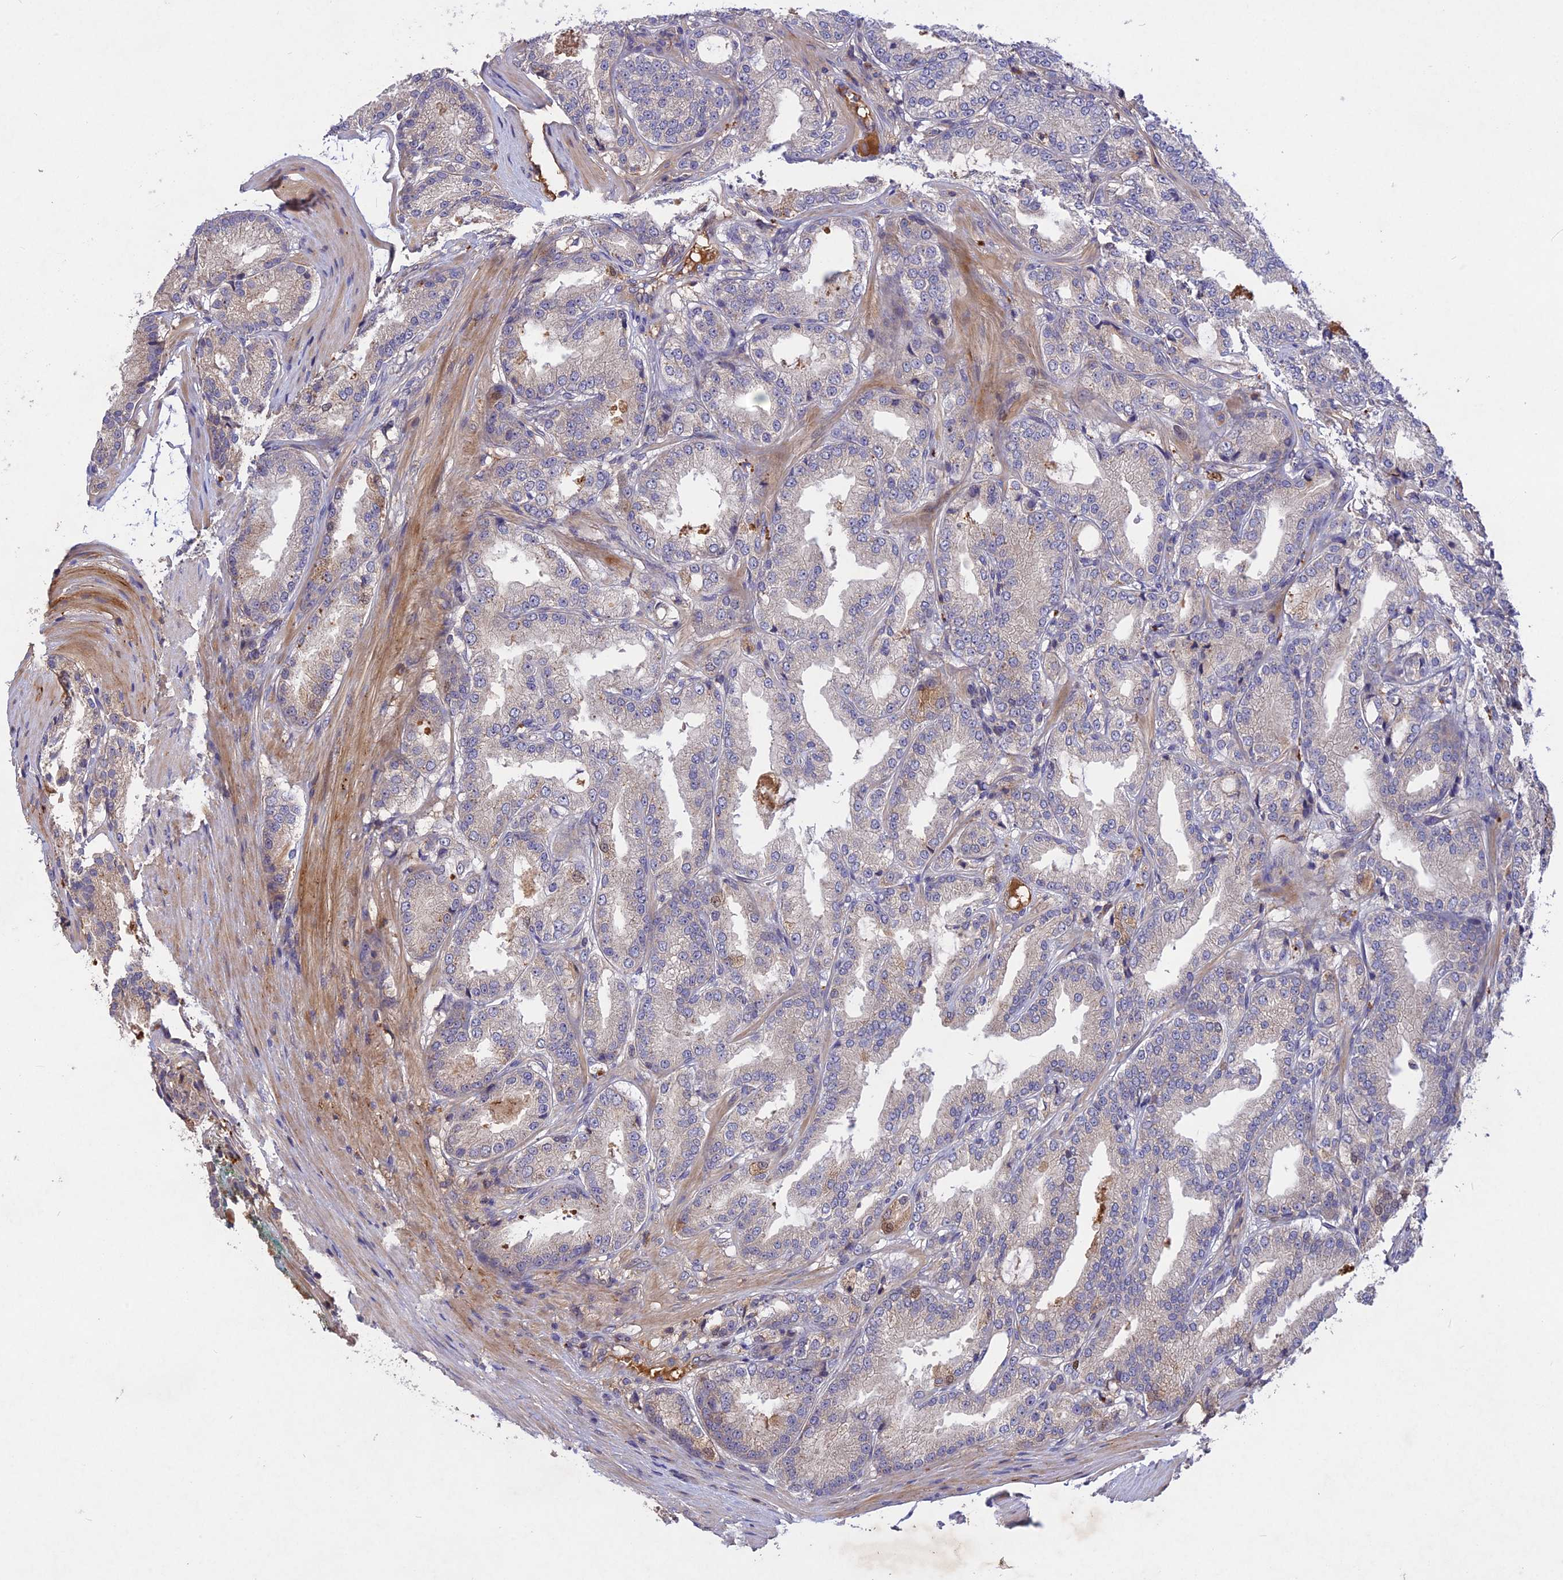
{"staining": {"intensity": "negative", "quantity": "none", "location": "none"}, "tissue": "prostate cancer", "cell_type": "Tumor cells", "image_type": "cancer", "snomed": [{"axis": "morphology", "description": "Adenocarcinoma, Low grade"}, {"axis": "topography", "description": "Prostate"}], "caption": "Protein analysis of prostate cancer displays no significant positivity in tumor cells.", "gene": "ADO", "patient": {"sex": "male", "age": 59}}